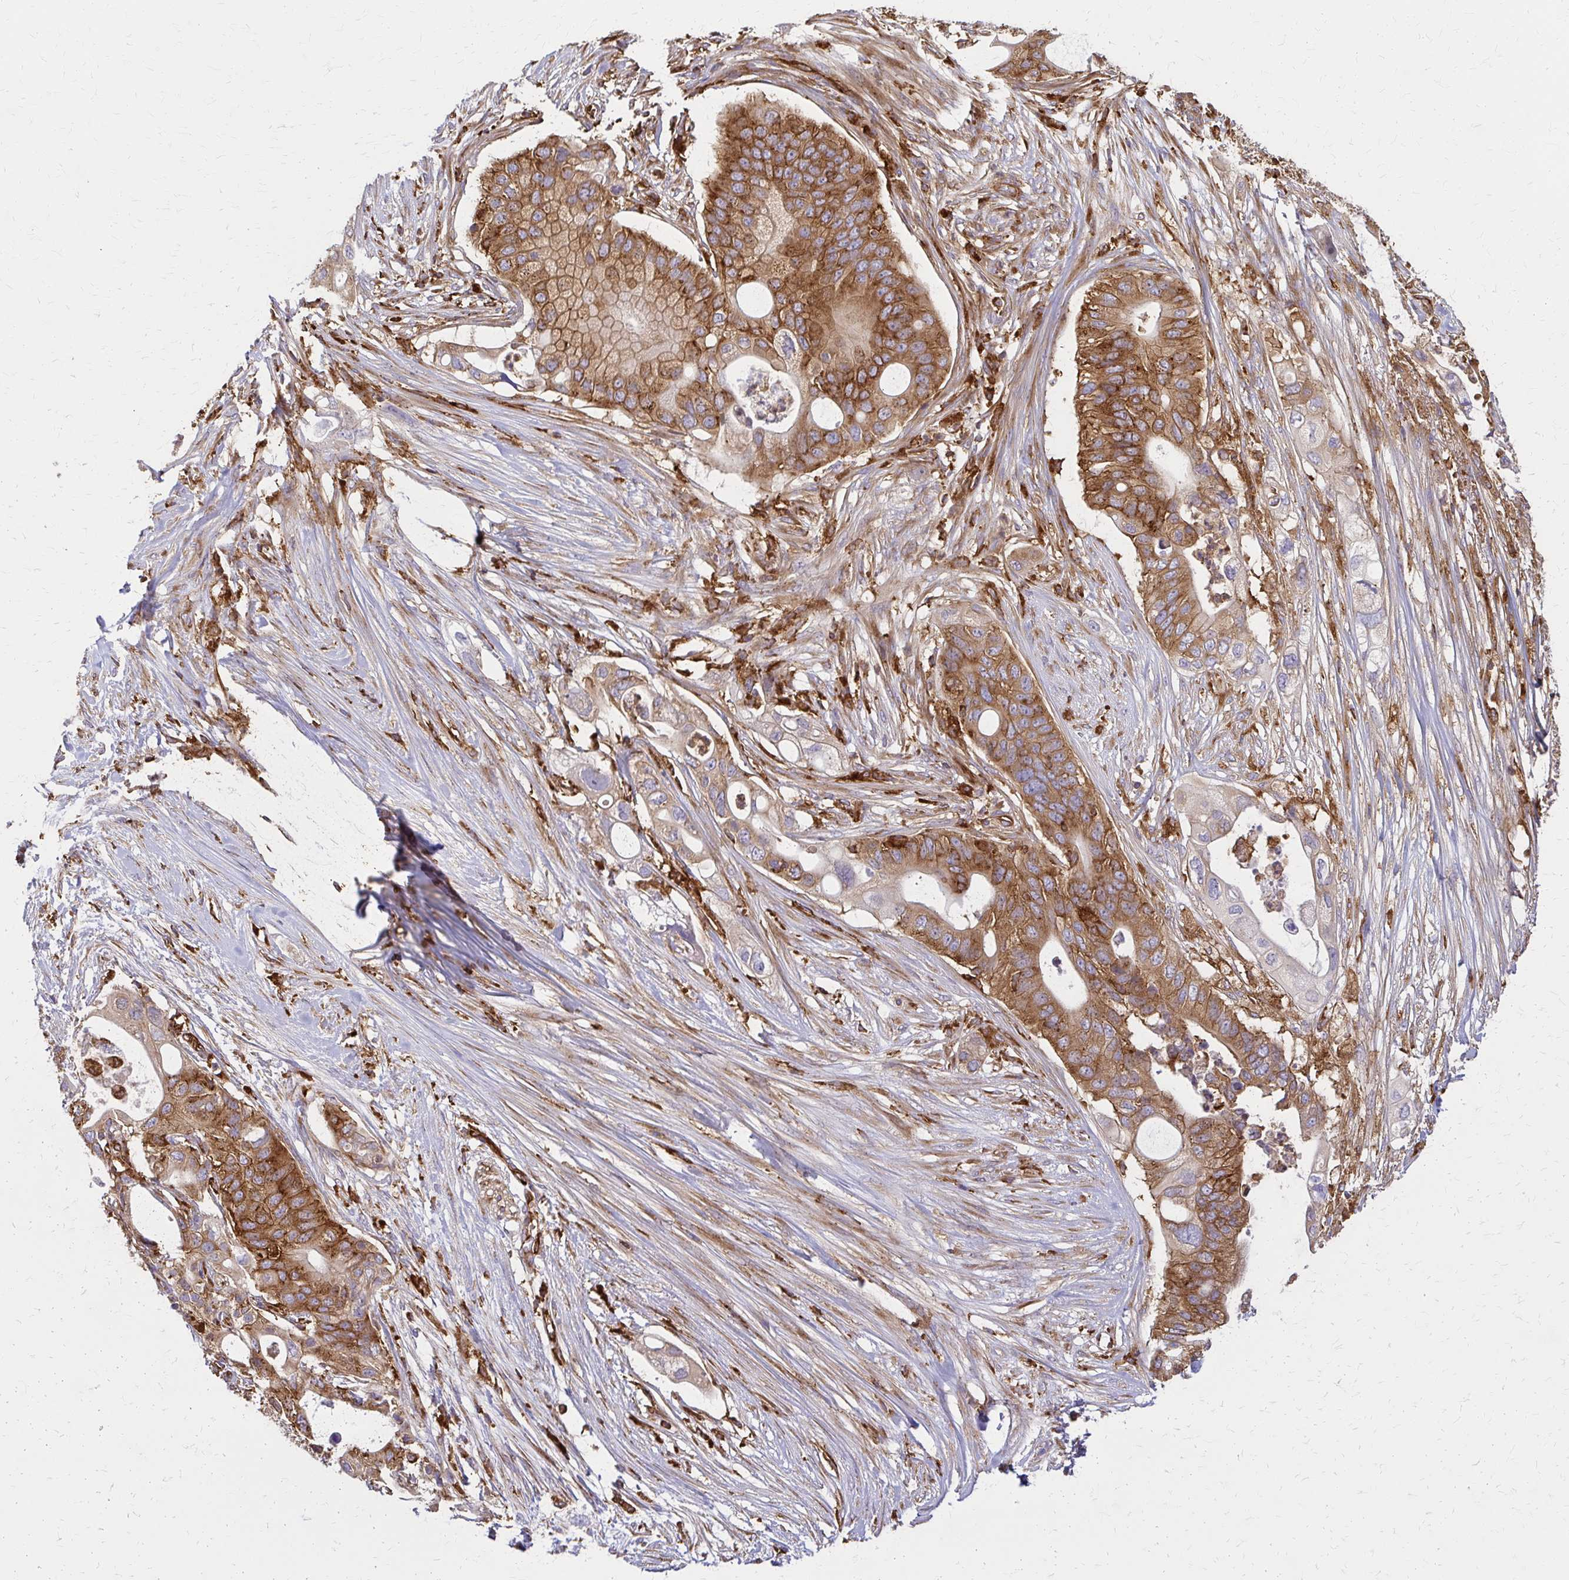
{"staining": {"intensity": "moderate", "quantity": ">75%", "location": "cytoplasmic/membranous"}, "tissue": "pancreatic cancer", "cell_type": "Tumor cells", "image_type": "cancer", "snomed": [{"axis": "morphology", "description": "Adenocarcinoma, NOS"}, {"axis": "topography", "description": "Pancreas"}], "caption": "Pancreatic cancer was stained to show a protein in brown. There is medium levels of moderate cytoplasmic/membranous staining in about >75% of tumor cells.", "gene": "WASF2", "patient": {"sex": "female", "age": 72}}